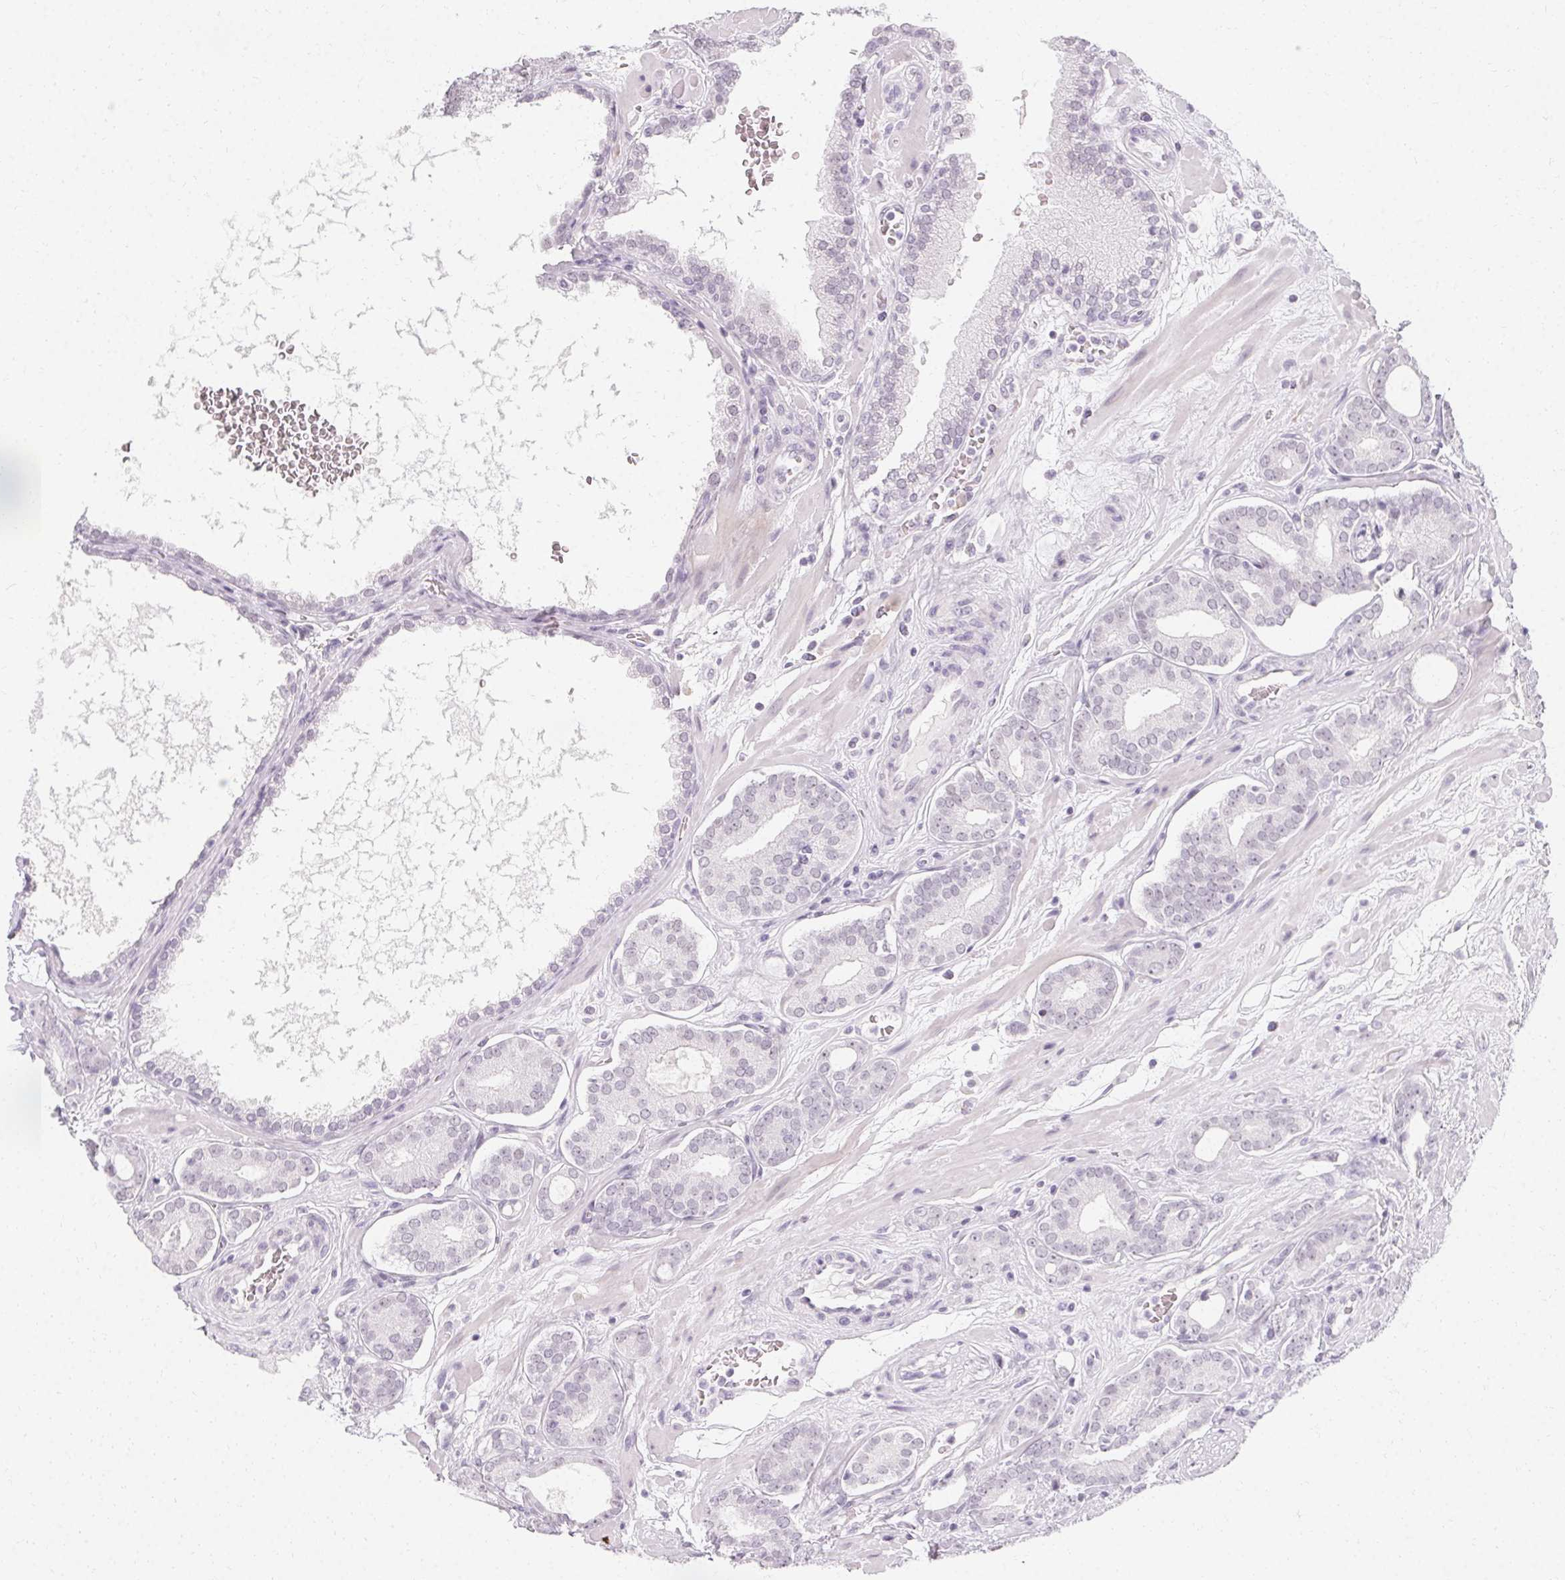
{"staining": {"intensity": "negative", "quantity": "none", "location": "none"}, "tissue": "prostate cancer", "cell_type": "Tumor cells", "image_type": "cancer", "snomed": [{"axis": "morphology", "description": "Adenocarcinoma, High grade"}, {"axis": "topography", "description": "Prostate"}], "caption": "Immunohistochemical staining of prostate adenocarcinoma (high-grade) displays no significant staining in tumor cells.", "gene": "SYNPR", "patient": {"sex": "male", "age": 66}}